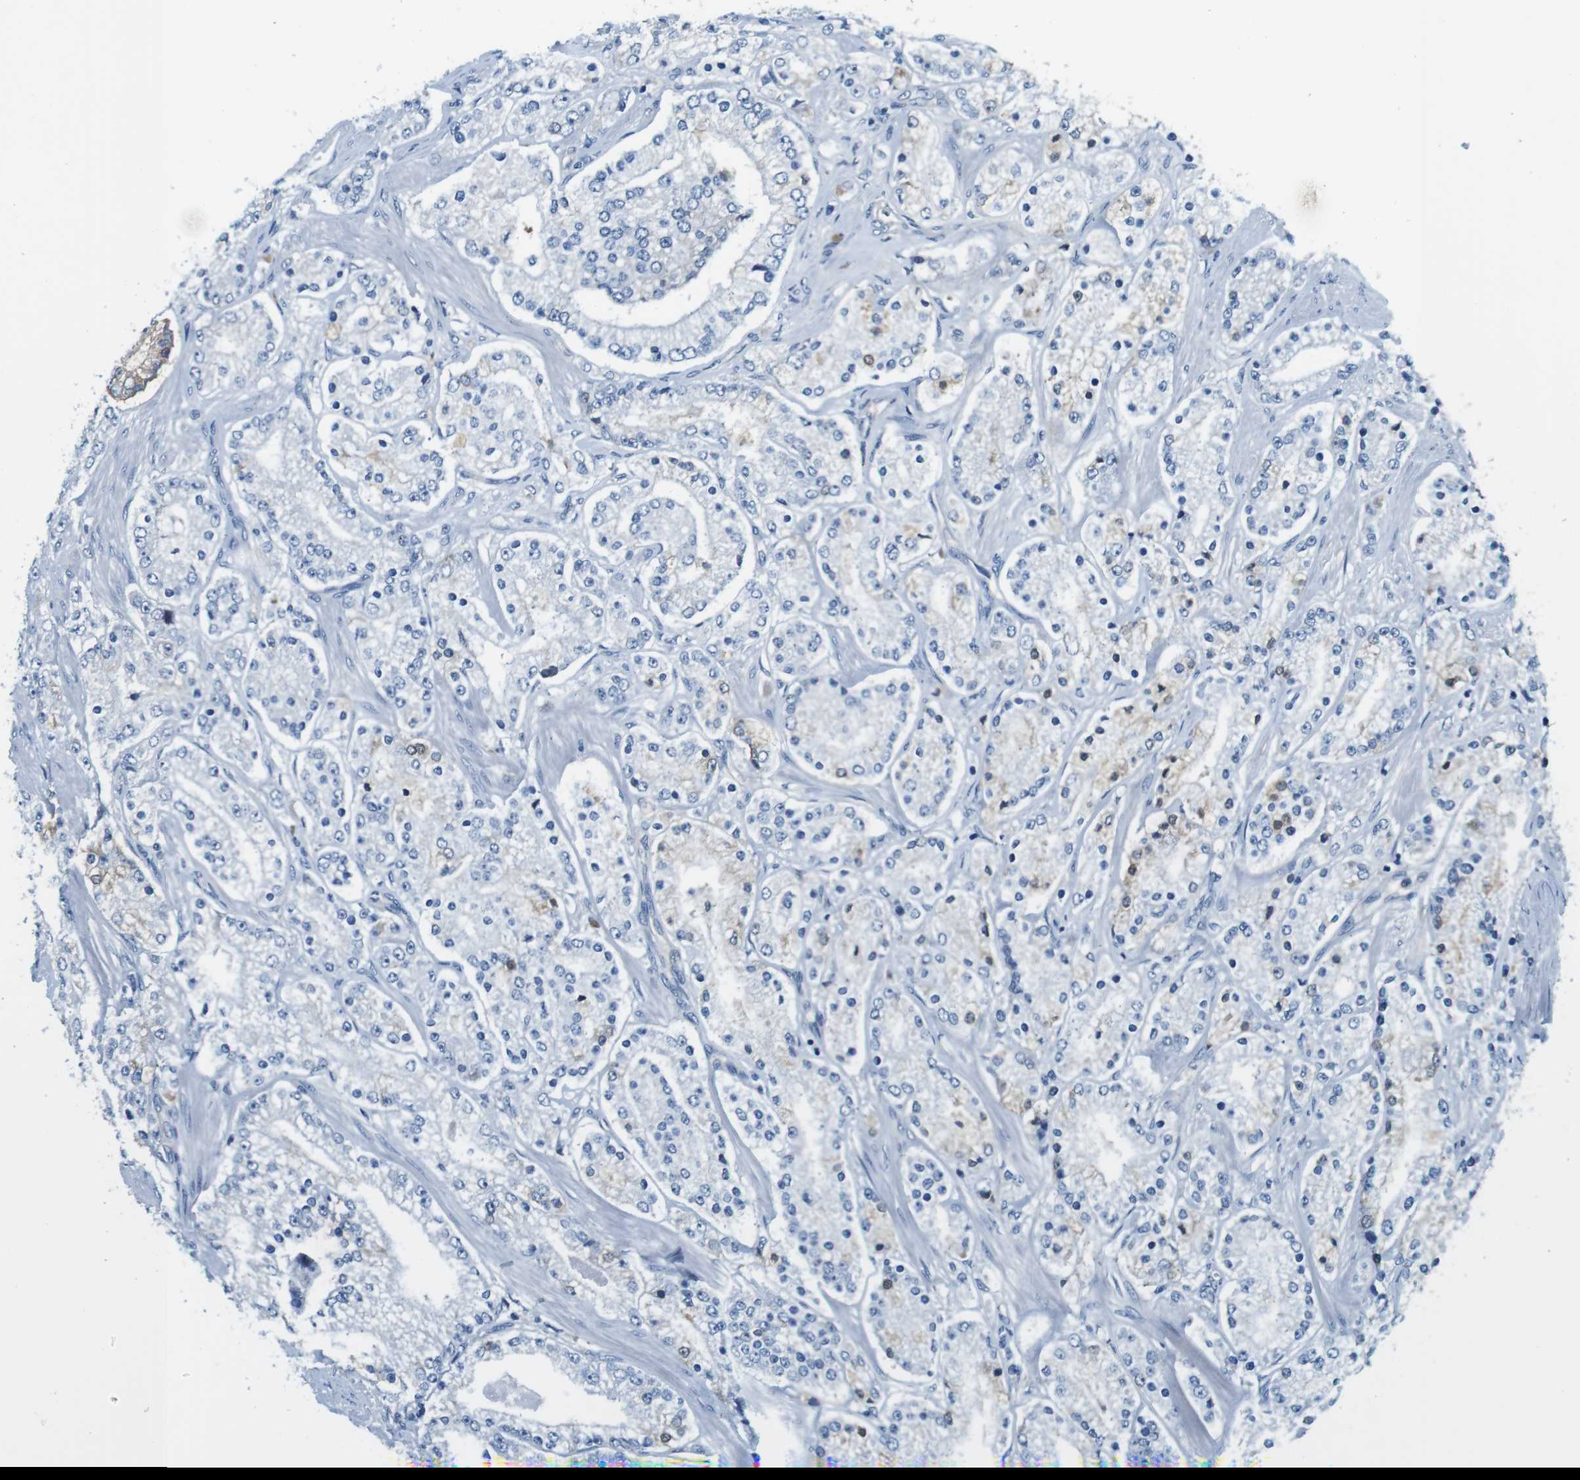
{"staining": {"intensity": "negative", "quantity": "none", "location": "none"}, "tissue": "prostate cancer", "cell_type": "Tumor cells", "image_type": "cancer", "snomed": [{"axis": "morphology", "description": "Adenocarcinoma, Low grade"}, {"axis": "topography", "description": "Prostate"}], "caption": "Immunohistochemistry (IHC) micrograph of prostate cancer stained for a protein (brown), which exhibits no staining in tumor cells.", "gene": "IGHD", "patient": {"sex": "male", "age": 63}}